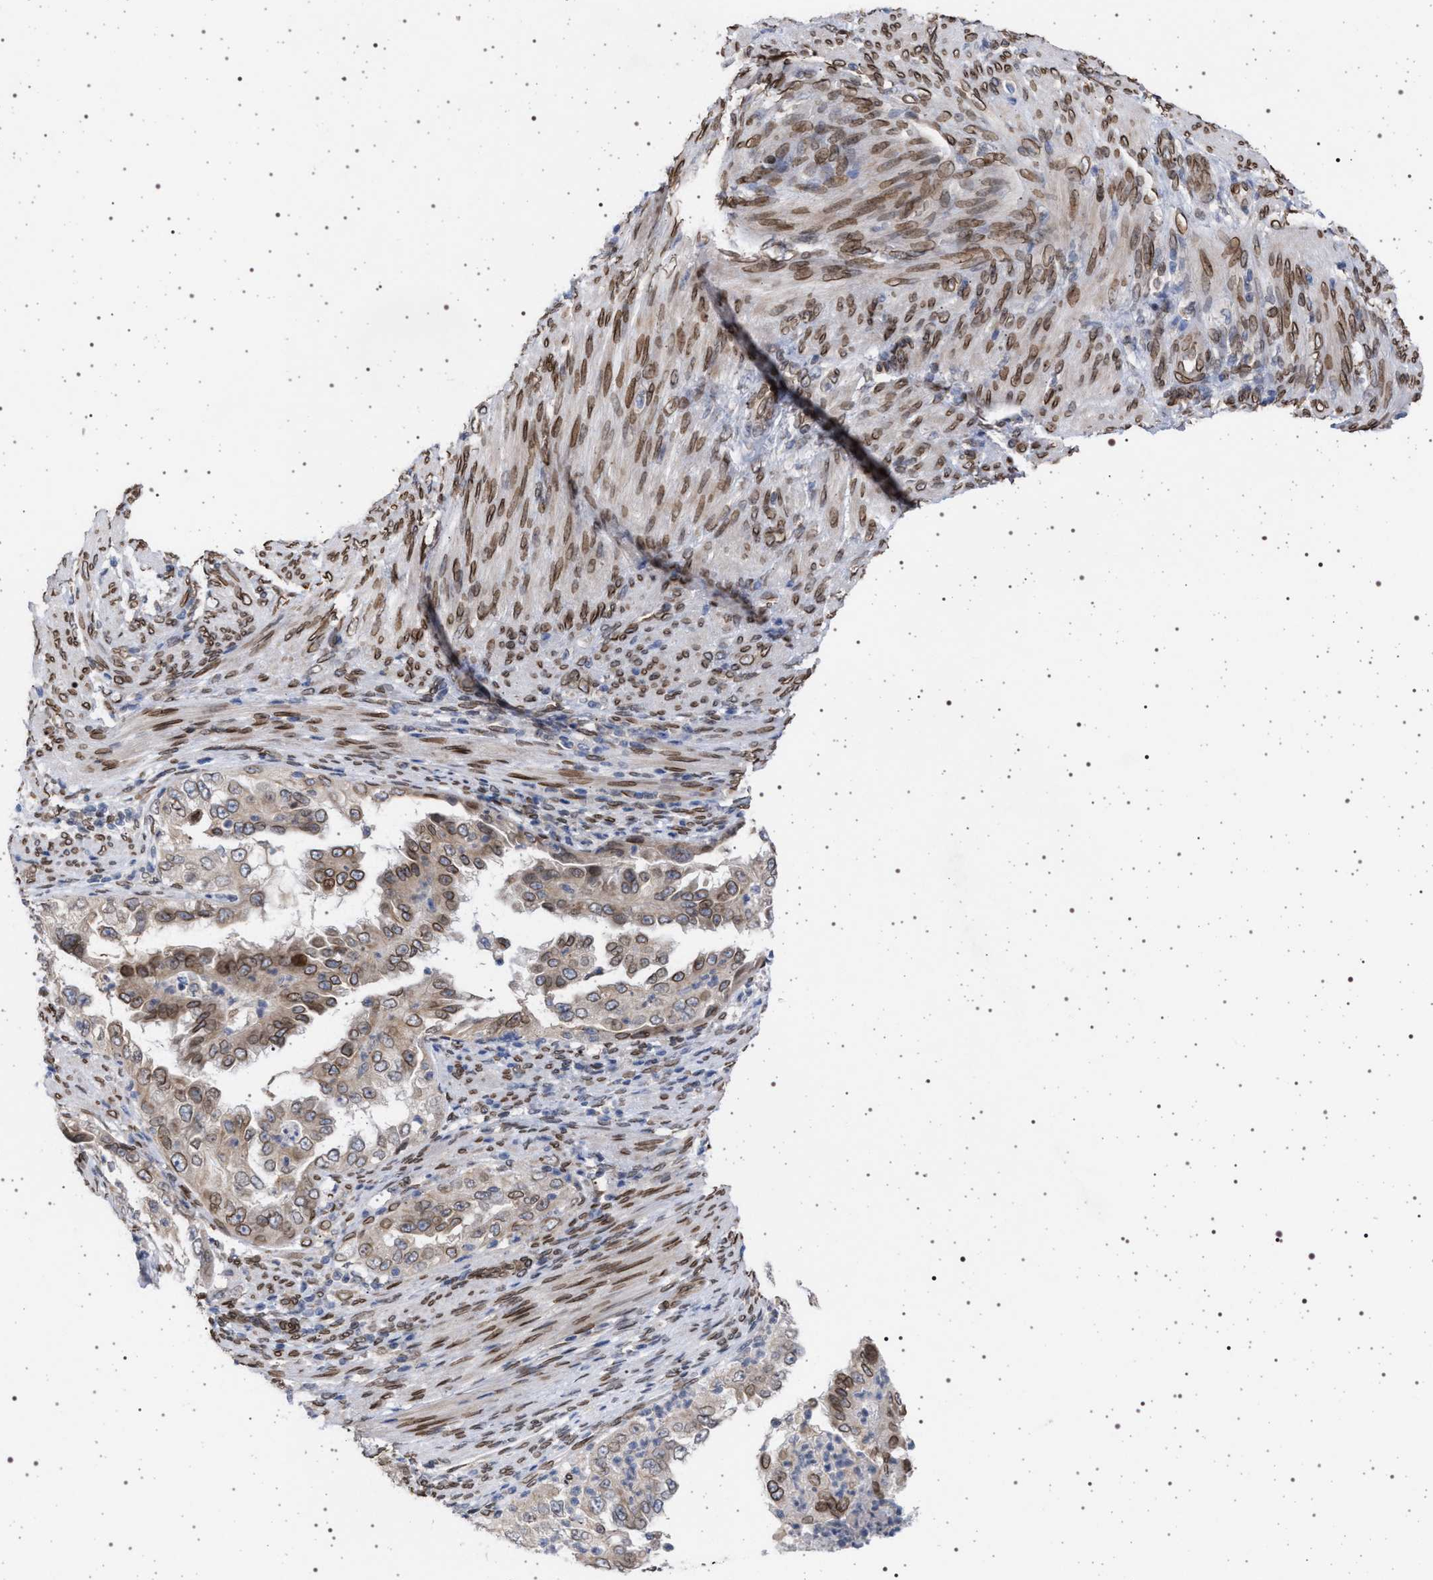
{"staining": {"intensity": "moderate", "quantity": ">75%", "location": "cytoplasmic/membranous,nuclear"}, "tissue": "endometrial cancer", "cell_type": "Tumor cells", "image_type": "cancer", "snomed": [{"axis": "morphology", "description": "Adenocarcinoma, NOS"}, {"axis": "topography", "description": "Endometrium"}], "caption": "This is an image of IHC staining of endometrial cancer (adenocarcinoma), which shows moderate positivity in the cytoplasmic/membranous and nuclear of tumor cells.", "gene": "ING2", "patient": {"sex": "female", "age": 85}}